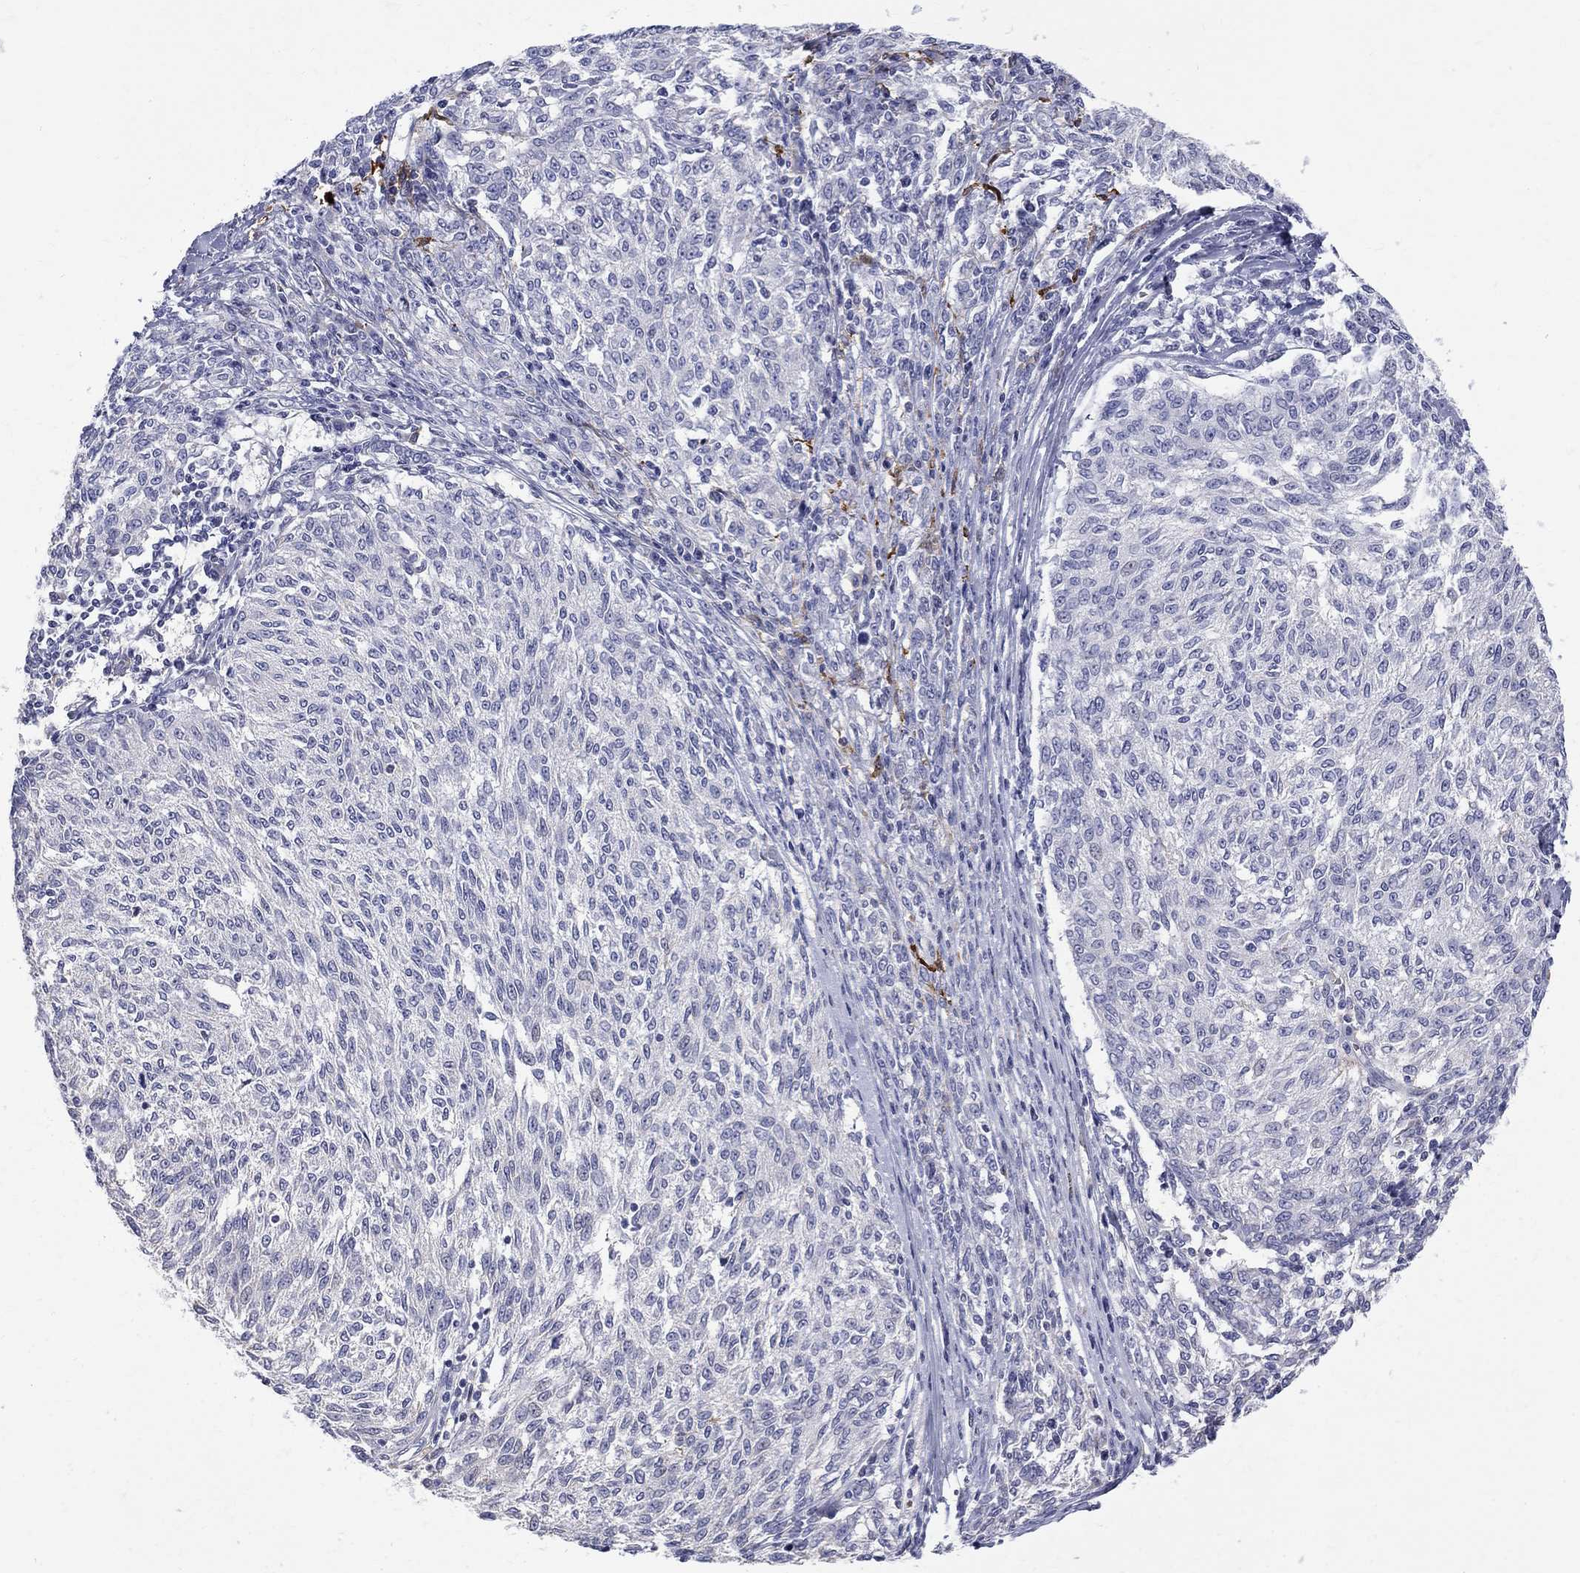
{"staining": {"intensity": "negative", "quantity": "none", "location": "none"}, "tissue": "melanoma", "cell_type": "Tumor cells", "image_type": "cancer", "snomed": [{"axis": "morphology", "description": "Malignant melanoma, NOS"}, {"axis": "topography", "description": "Skin"}], "caption": "Tumor cells are negative for protein expression in human malignant melanoma.", "gene": "AGER", "patient": {"sex": "female", "age": 72}}